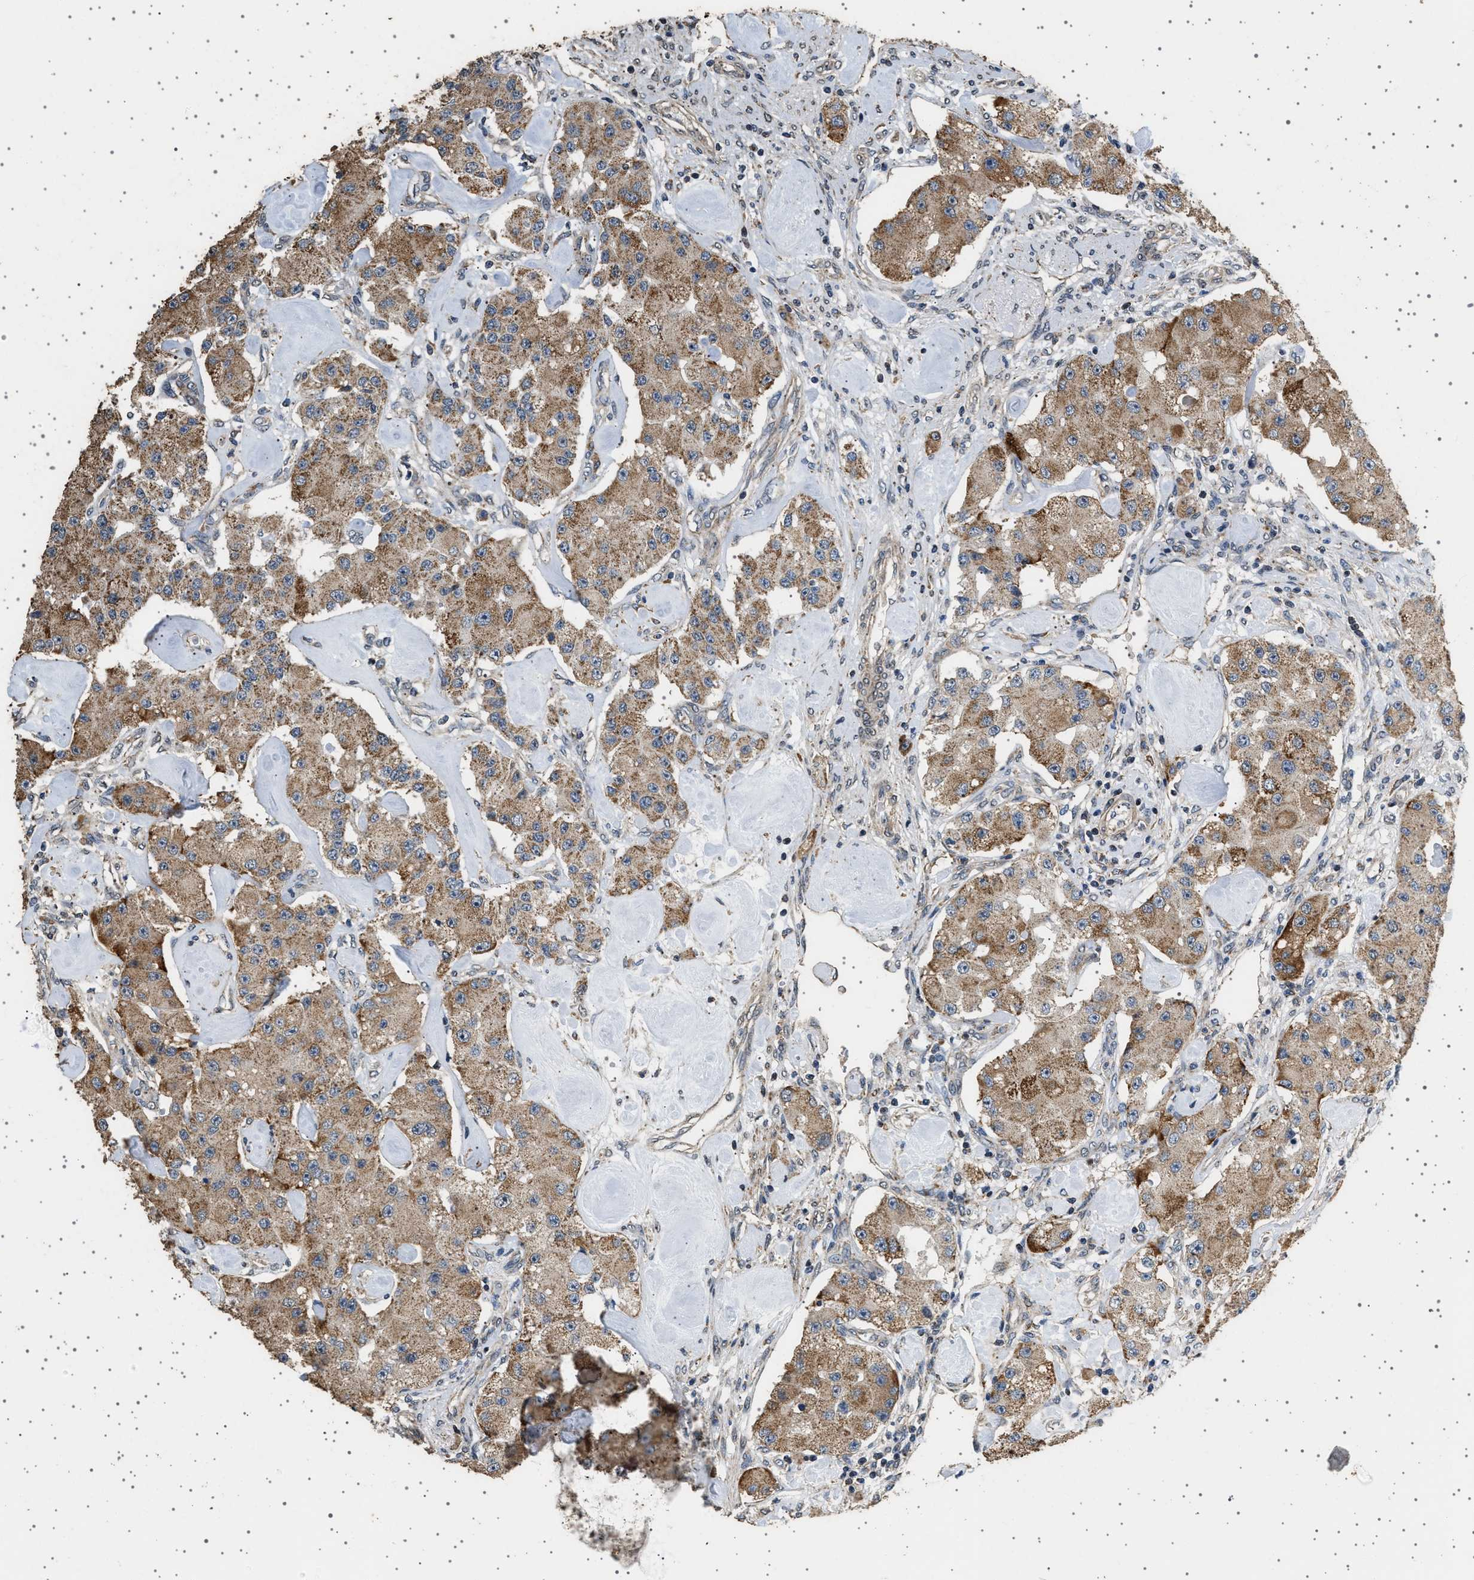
{"staining": {"intensity": "moderate", "quantity": ">75%", "location": "cytoplasmic/membranous"}, "tissue": "carcinoid", "cell_type": "Tumor cells", "image_type": "cancer", "snomed": [{"axis": "morphology", "description": "Carcinoid, malignant, NOS"}, {"axis": "topography", "description": "Pancreas"}], "caption": "IHC image of neoplastic tissue: human malignant carcinoid stained using immunohistochemistry (IHC) displays medium levels of moderate protein expression localized specifically in the cytoplasmic/membranous of tumor cells, appearing as a cytoplasmic/membranous brown color.", "gene": "KCNA4", "patient": {"sex": "male", "age": 41}}